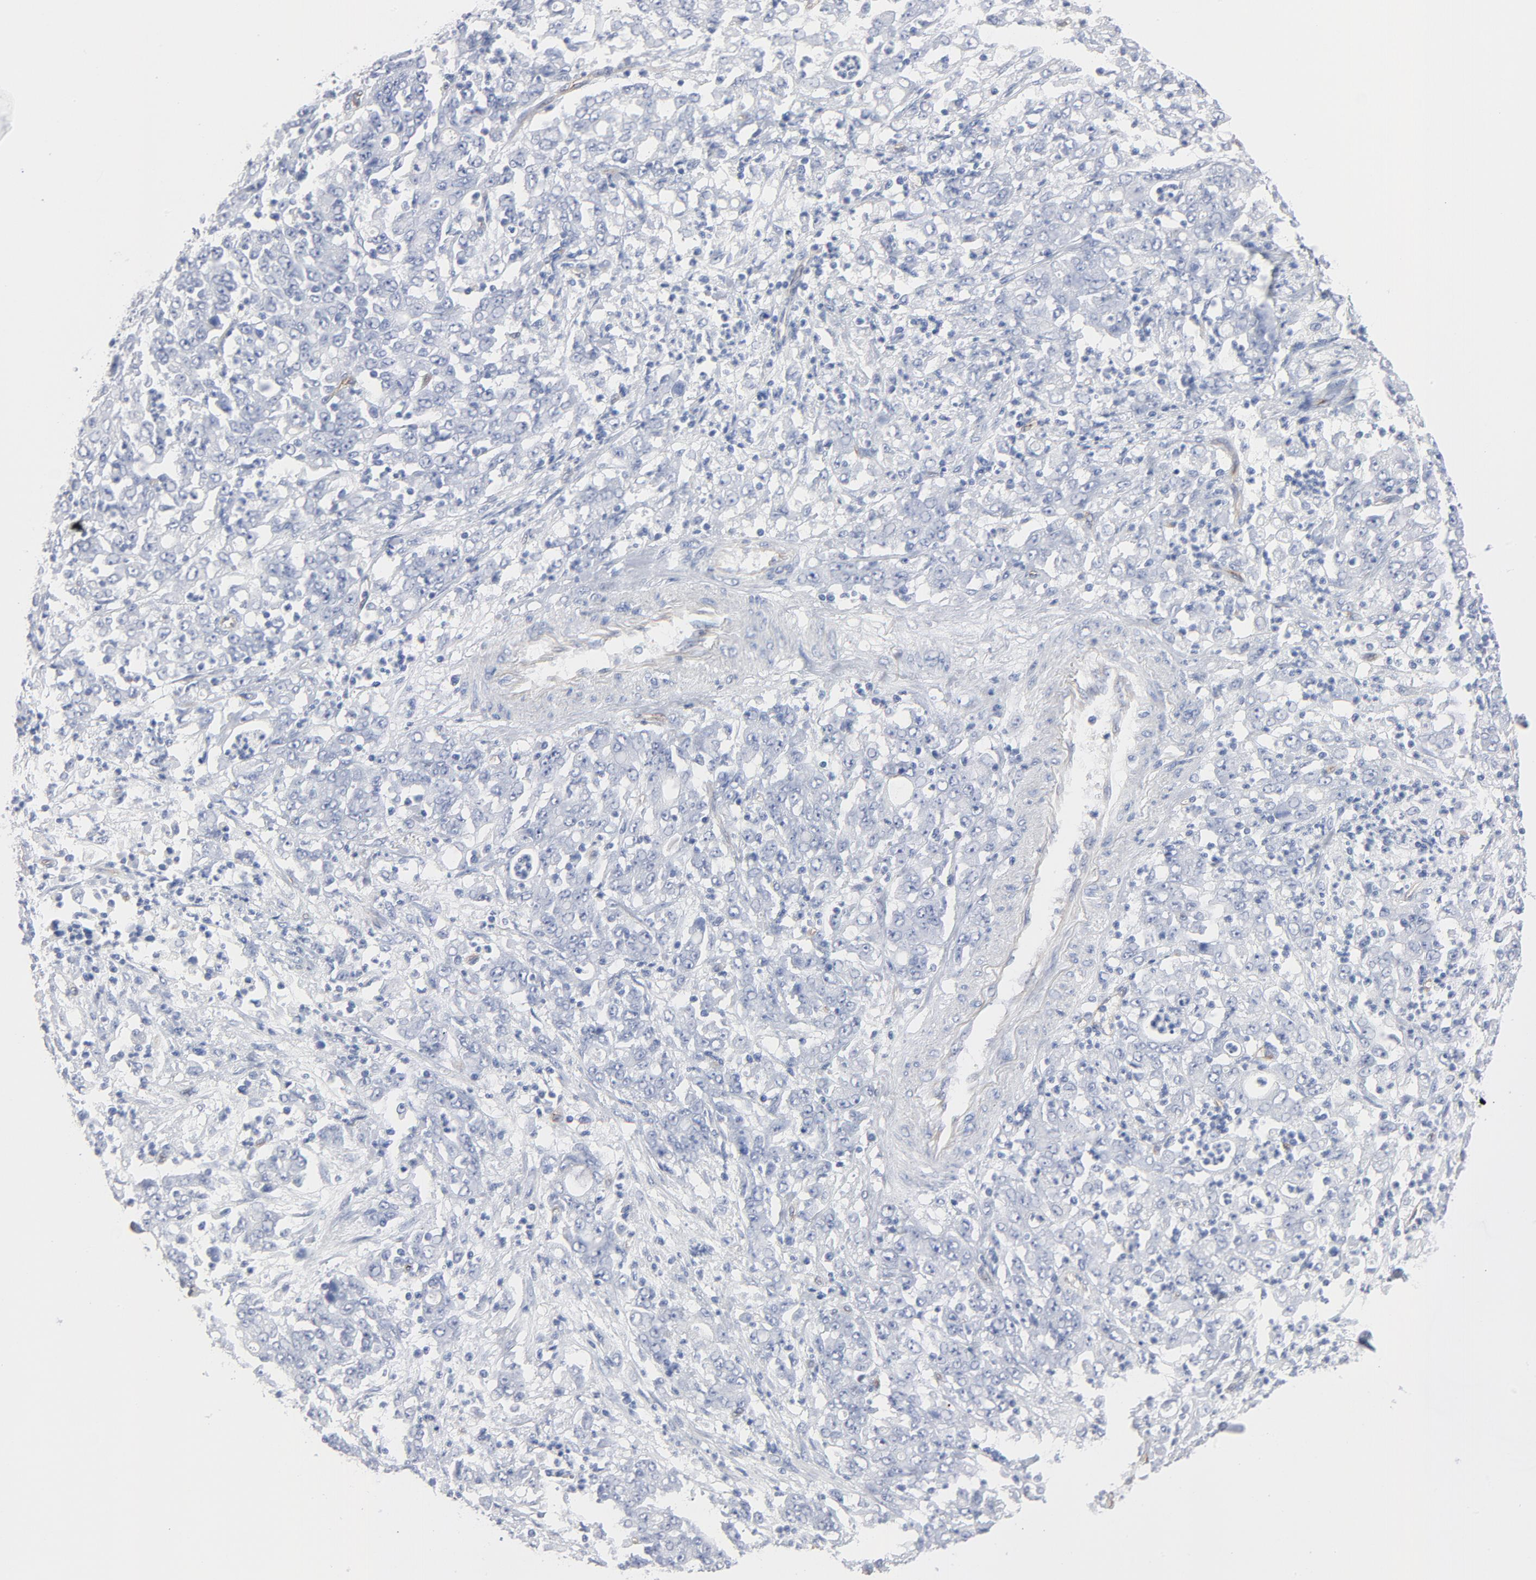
{"staining": {"intensity": "negative", "quantity": "none", "location": "none"}, "tissue": "stomach cancer", "cell_type": "Tumor cells", "image_type": "cancer", "snomed": [{"axis": "morphology", "description": "Adenocarcinoma, NOS"}, {"axis": "topography", "description": "Stomach, lower"}], "caption": "A histopathology image of human stomach cancer (adenocarcinoma) is negative for staining in tumor cells. (DAB IHC with hematoxylin counter stain).", "gene": "SHANK3", "patient": {"sex": "female", "age": 71}}